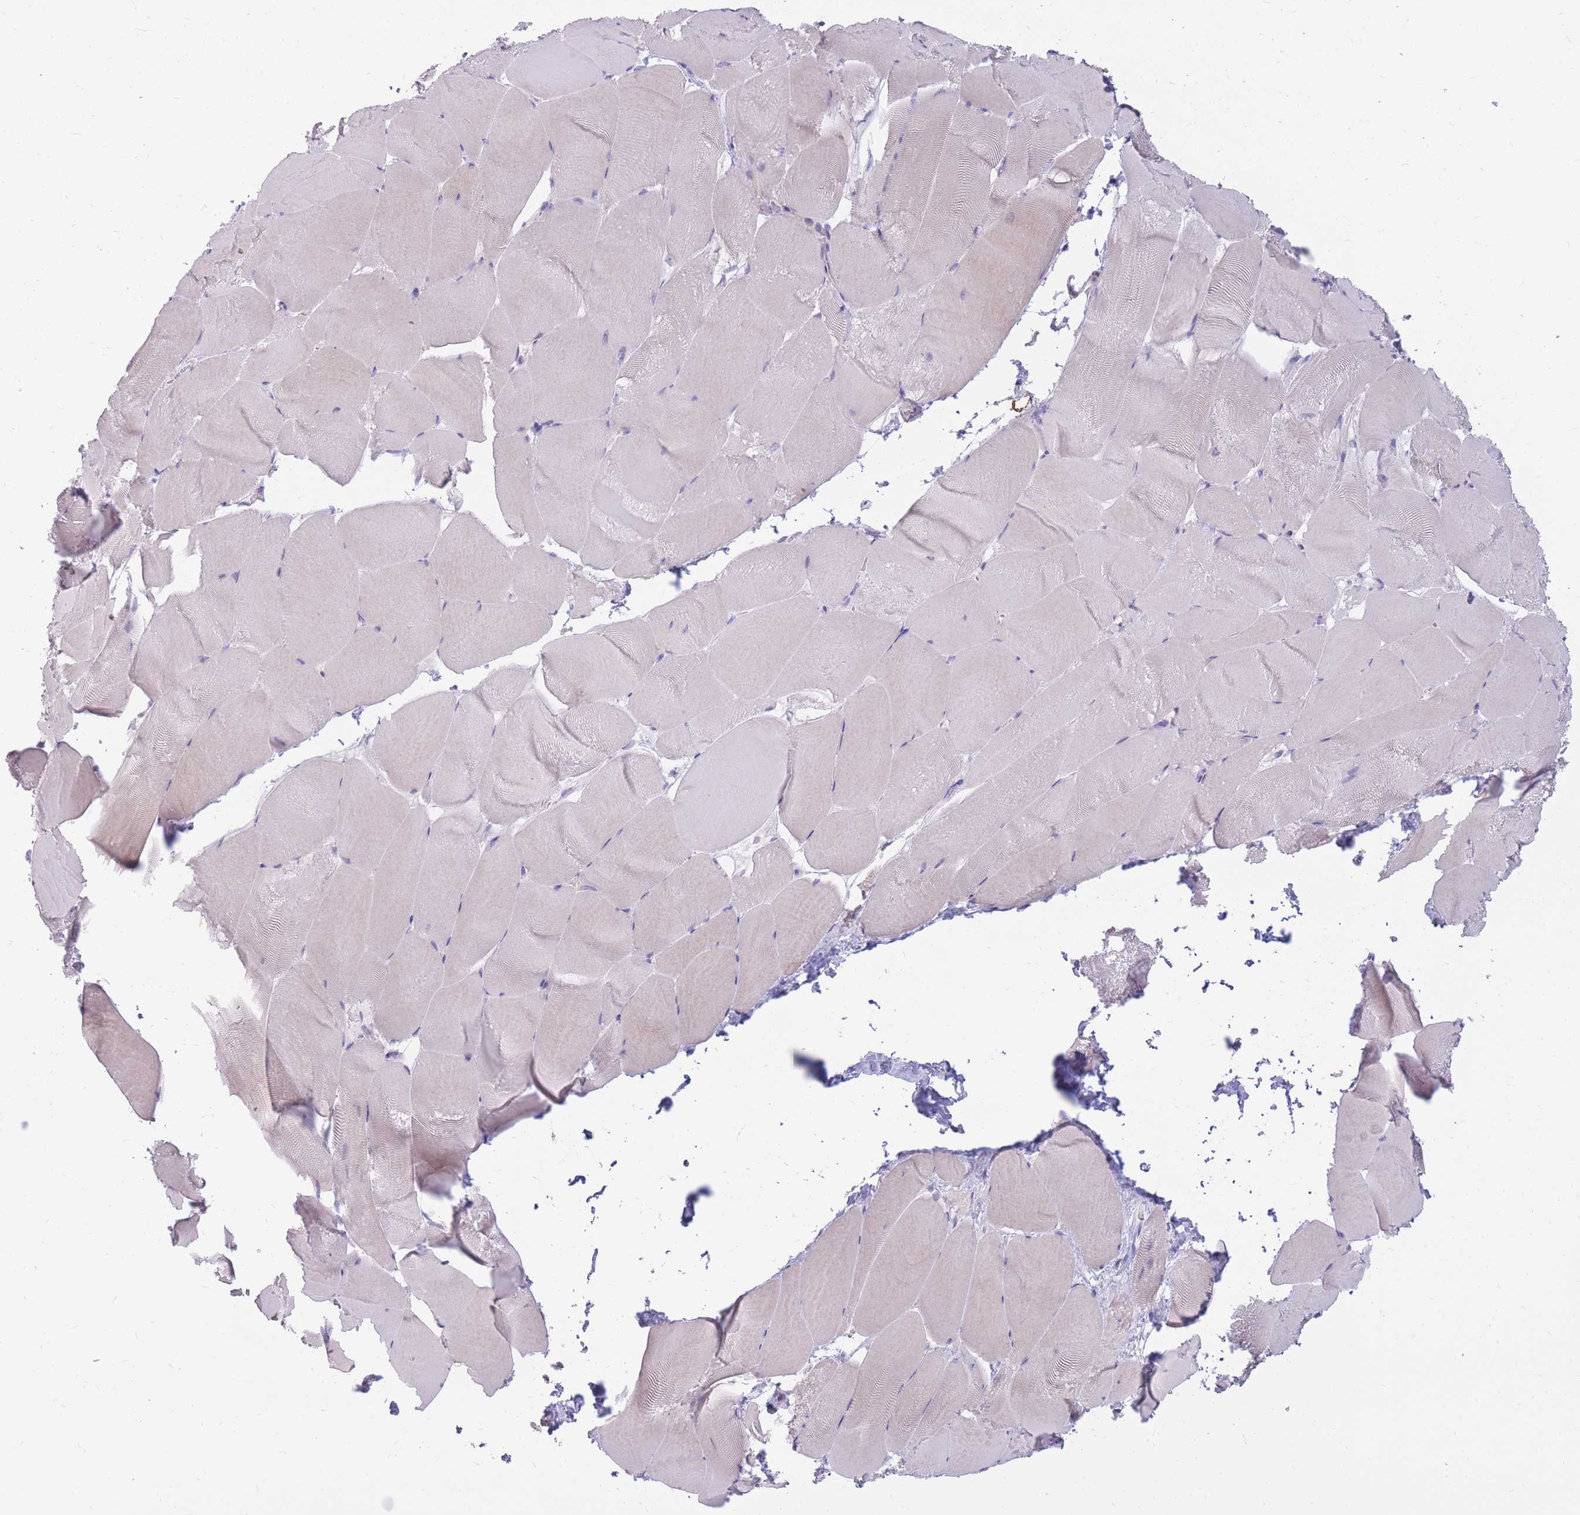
{"staining": {"intensity": "negative", "quantity": "none", "location": "none"}, "tissue": "skeletal muscle", "cell_type": "Myocytes", "image_type": "normal", "snomed": [{"axis": "morphology", "description": "Normal tissue, NOS"}, {"axis": "topography", "description": "Skeletal muscle"}], "caption": "High power microscopy histopathology image of an immunohistochemistry (IHC) photomicrograph of normal skeletal muscle, revealing no significant positivity in myocytes. (DAB (3,3'-diaminobenzidine) IHC, high magnification).", "gene": "RNF170", "patient": {"sex": "female", "age": 64}}